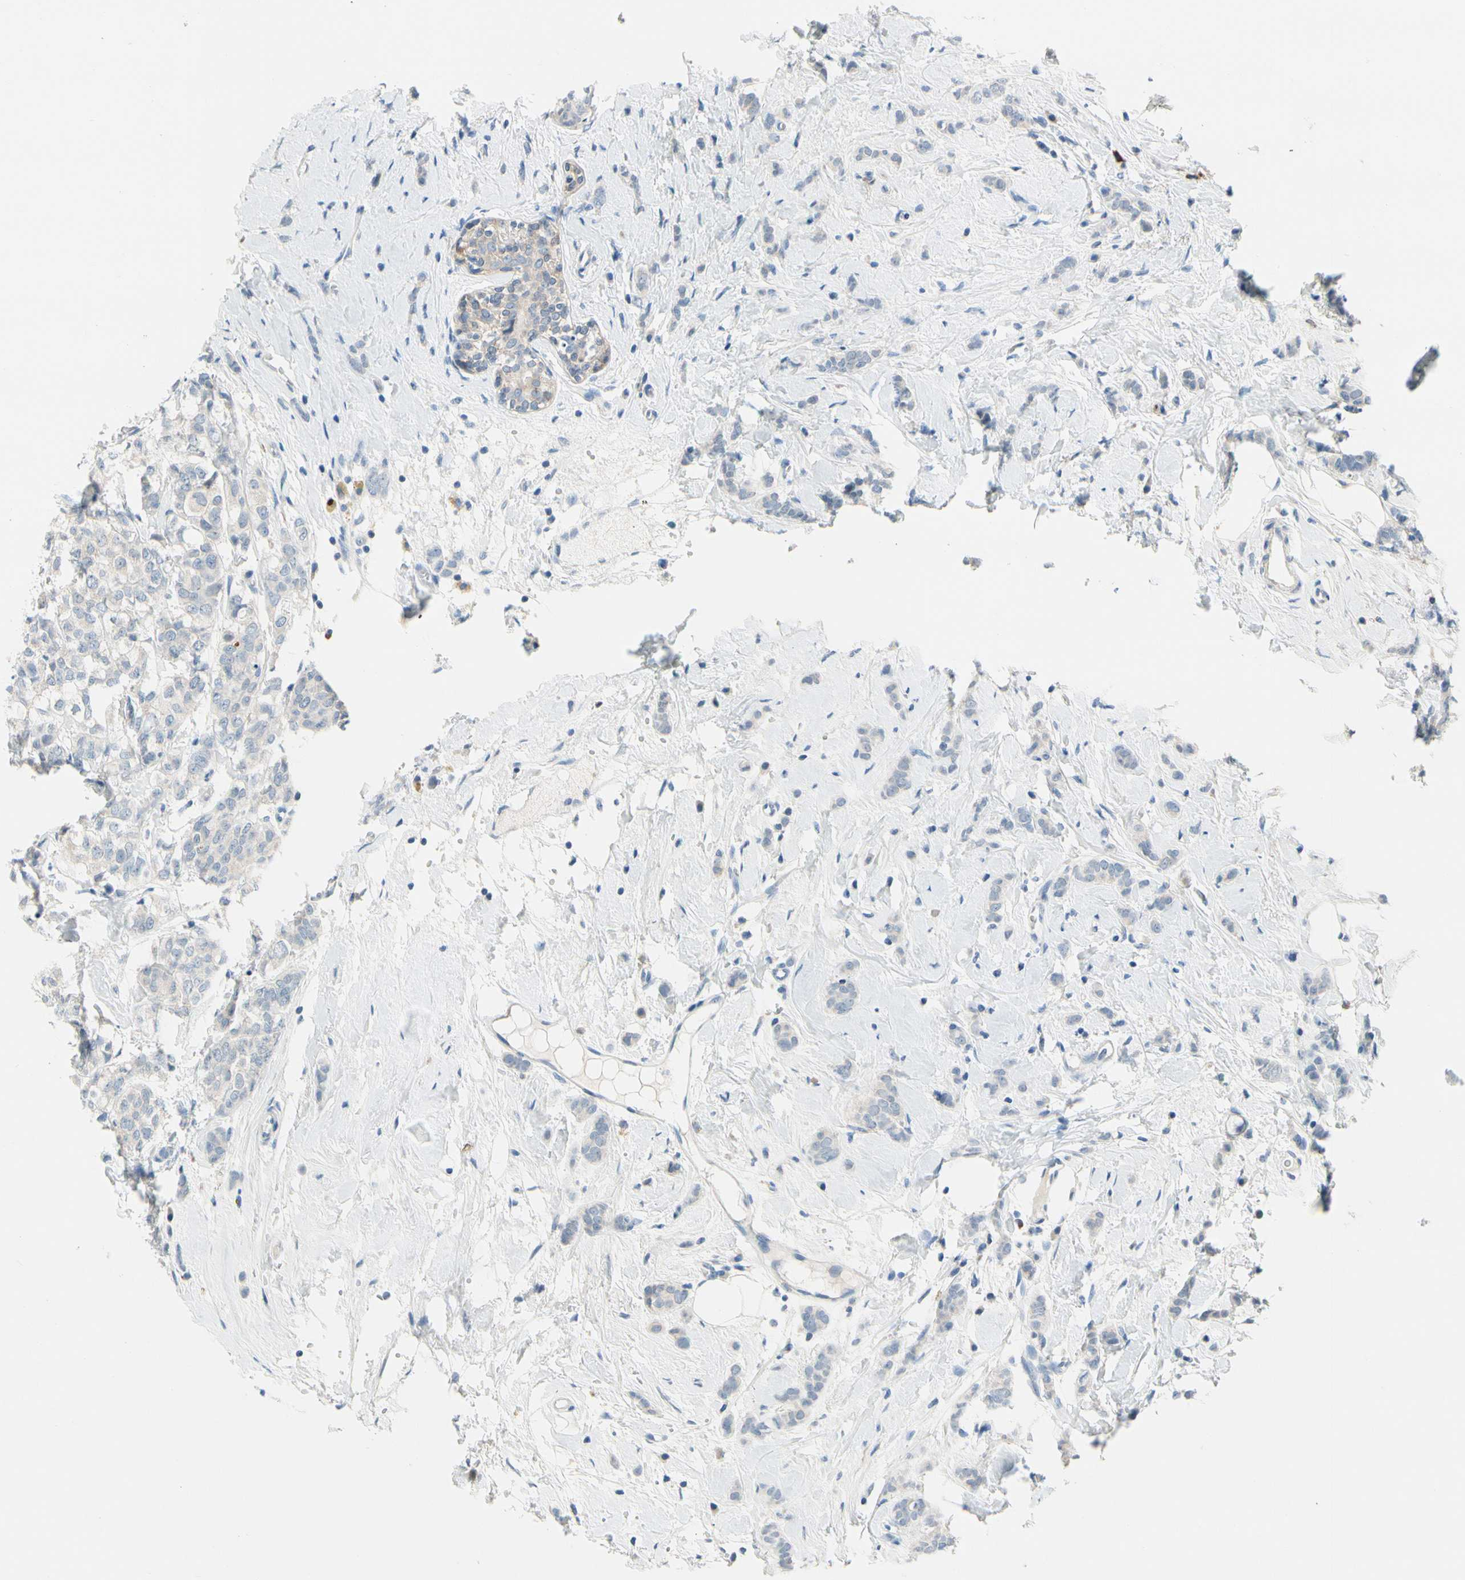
{"staining": {"intensity": "negative", "quantity": "none", "location": "none"}, "tissue": "breast cancer", "cell_type": "Tumor cells", "image_type": "cancer", "snomed": [{"axis": "morphology", "description": "Lobular carcinoma"}, {"axis": "topography", "description": "Breast"}], "caption": "Immunohistochemistry (IHC) photomicrograph of breast lobular carcinoma stained for a protein (brown), which displays no positivity in tumor cells. Nuclei are stained in blue.", "gene": "SLC27A6", "patient": {"sex": "female", "age": 60}}